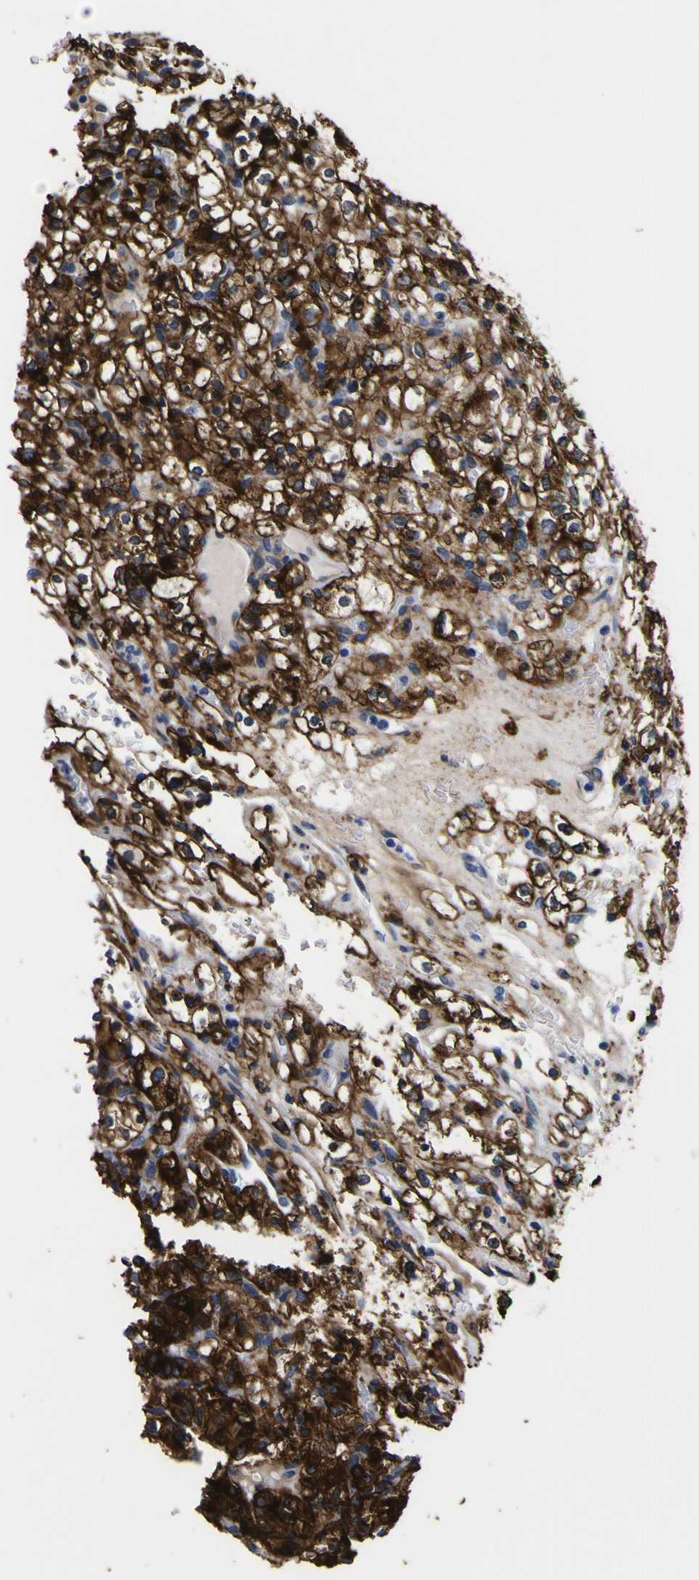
{"staining": {"intensity": "strong", "quantity": ">75%", "location": "cytoplasmic/membranous"}, "tissue": "renal cancer", "cell_type": "Tumor cells", "image_type": "cancer", "snomed": [{"axis": "morphology", "description": "Normal tissue, NOS"}, {"axis": "morphology", "description": "Adenocarcinoma, NOS"}, {"axis": "topography", "description": "Kidney"}], "caption": "A histopathology image of renal cancer stained for a protein shows strong cytoplasmic/membranous brown staining in tumor cells. The staining was performed using DAB (3,3'-diaminobenzidine), with brown indicating positive protein expression. Nuclei are stained blue with hematoxylin.", "gene": "SCD", "patient": {"sex": "female", "age": 72}}